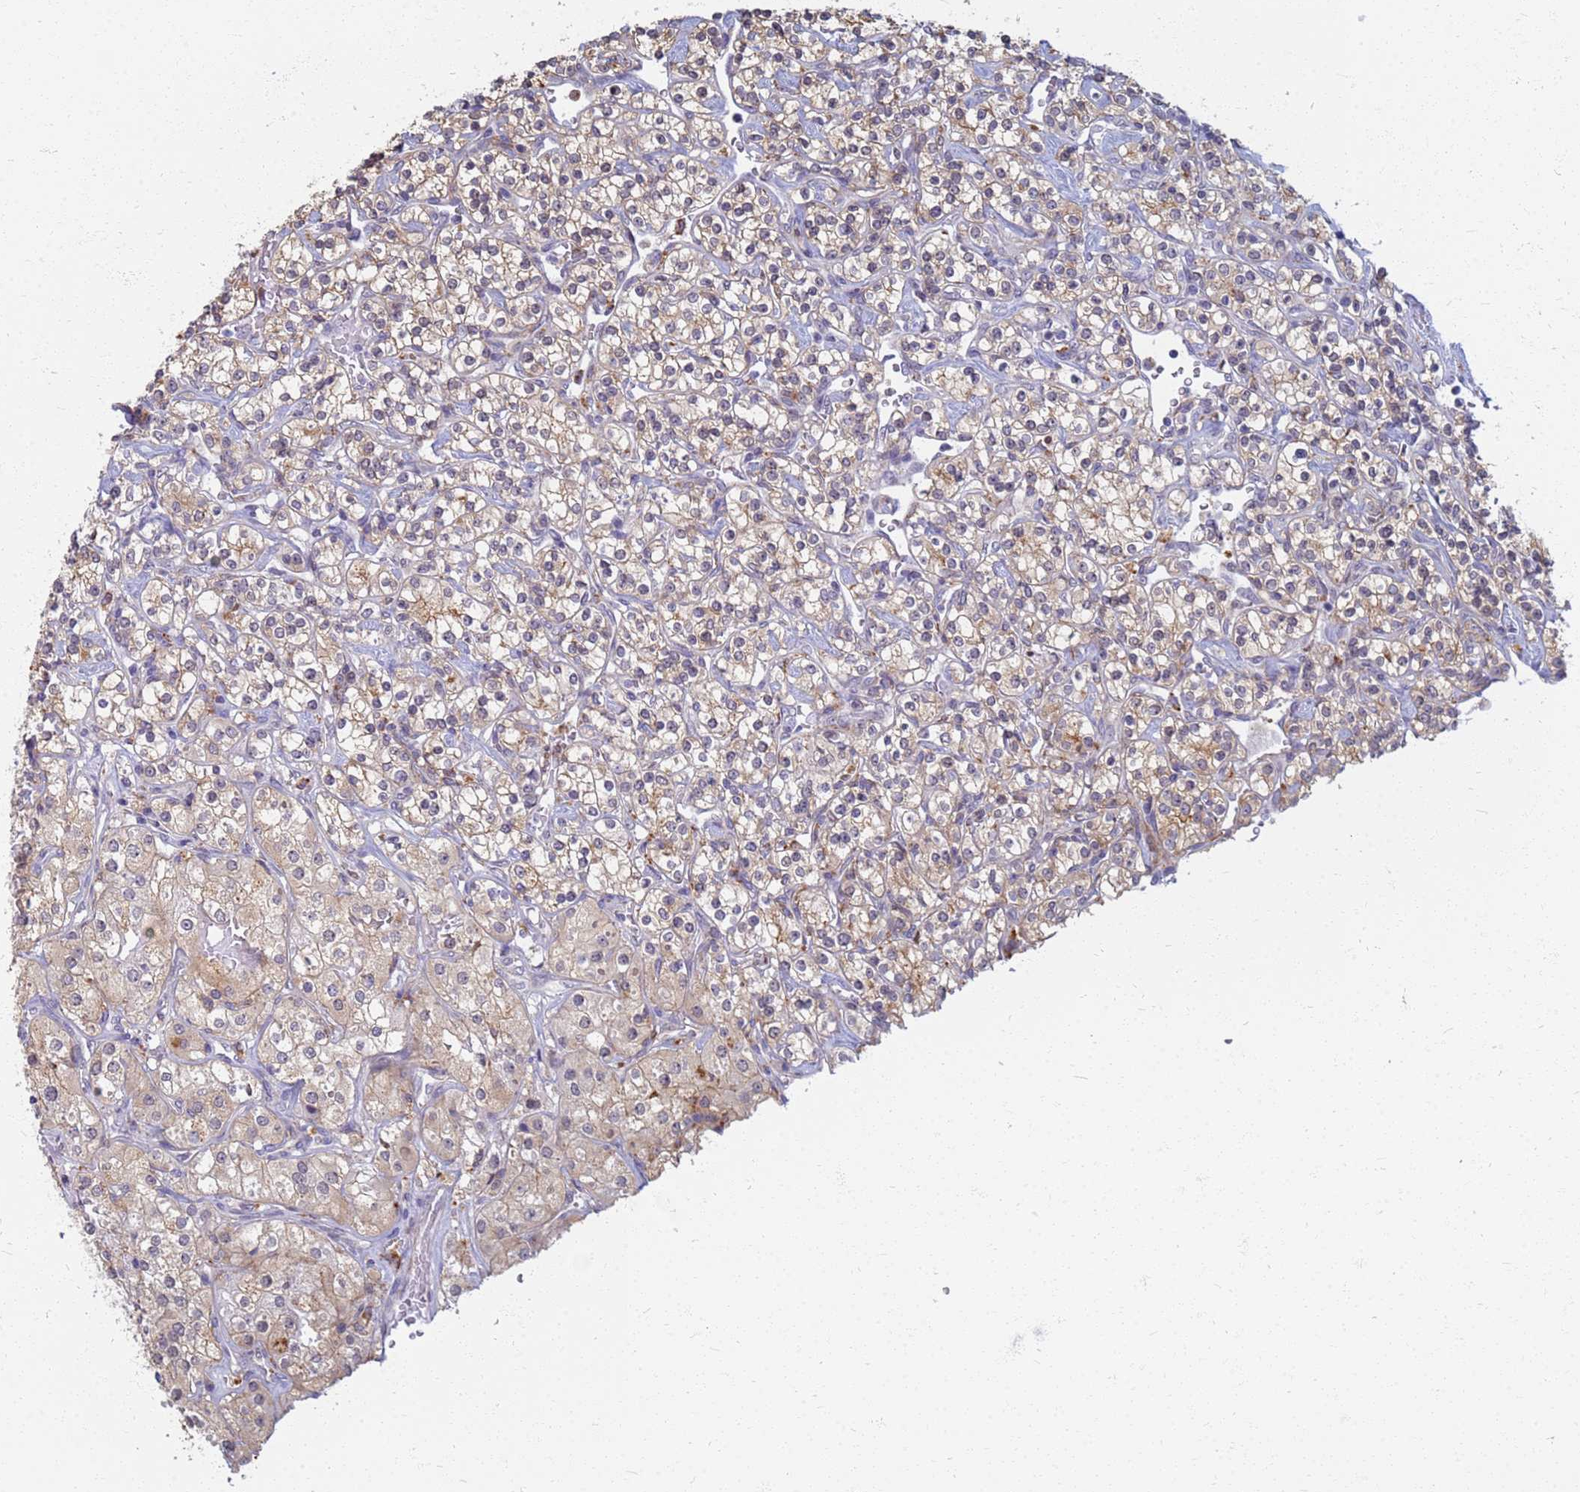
{"staining": {"intensity": "weak", "quantity": ">75%", "location": "cytoplasmic/membranous"}, "tissue": "renal cancer", "cell_type": "Tumor cells", "image_type": "cancer", "snomed": [{"axis": "morphology", "description": "Adenocarcinoma, NOS"}, {"axis": "topography", "description": "Kidney"}], "caption": "A brown stain highlights weak cytoplasmic/membranous expression of a protein in human adenocarcinoma (renal) tumor cells. (Stains: DAB (3,3'-diaminobenzidine) in brown, nuclei in blue, Microscopy: brightfield microscopy at high magnification).", "gene": "ATP6V1E1", "patient": {"sex": "male", "age": 77}}